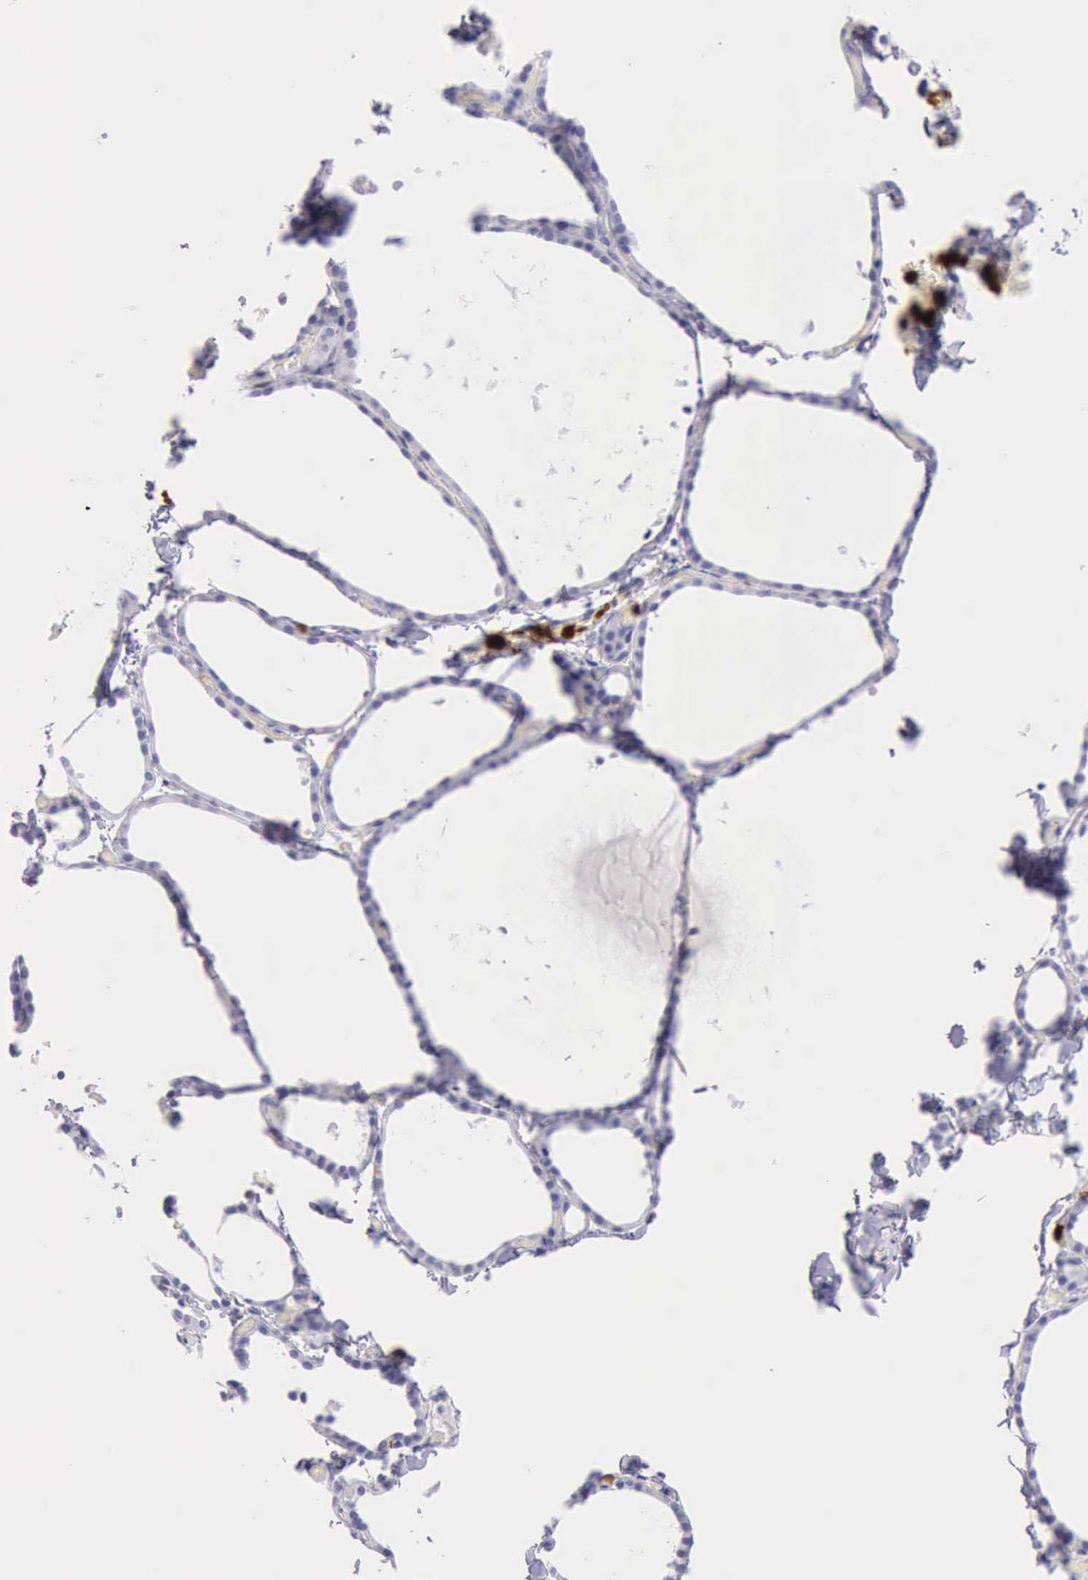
{"staining": {"intensity": "negative", "quantity": "none", "location": "none"}, "tissue": "thyroid gland", "cell_type": "Glandular cells", "image_type": "normal", "snomed": [{"axis": "morphology", "description": "Normal tissue, NOS"}, {"axis": "topography", "description": "Thyroid gland"}], "caption": "Glandular cells are negative for protein expression in unremarkable human thyroid gland.", "gene": "CSTA", "patient": {"sex": "female", "age": 22}}